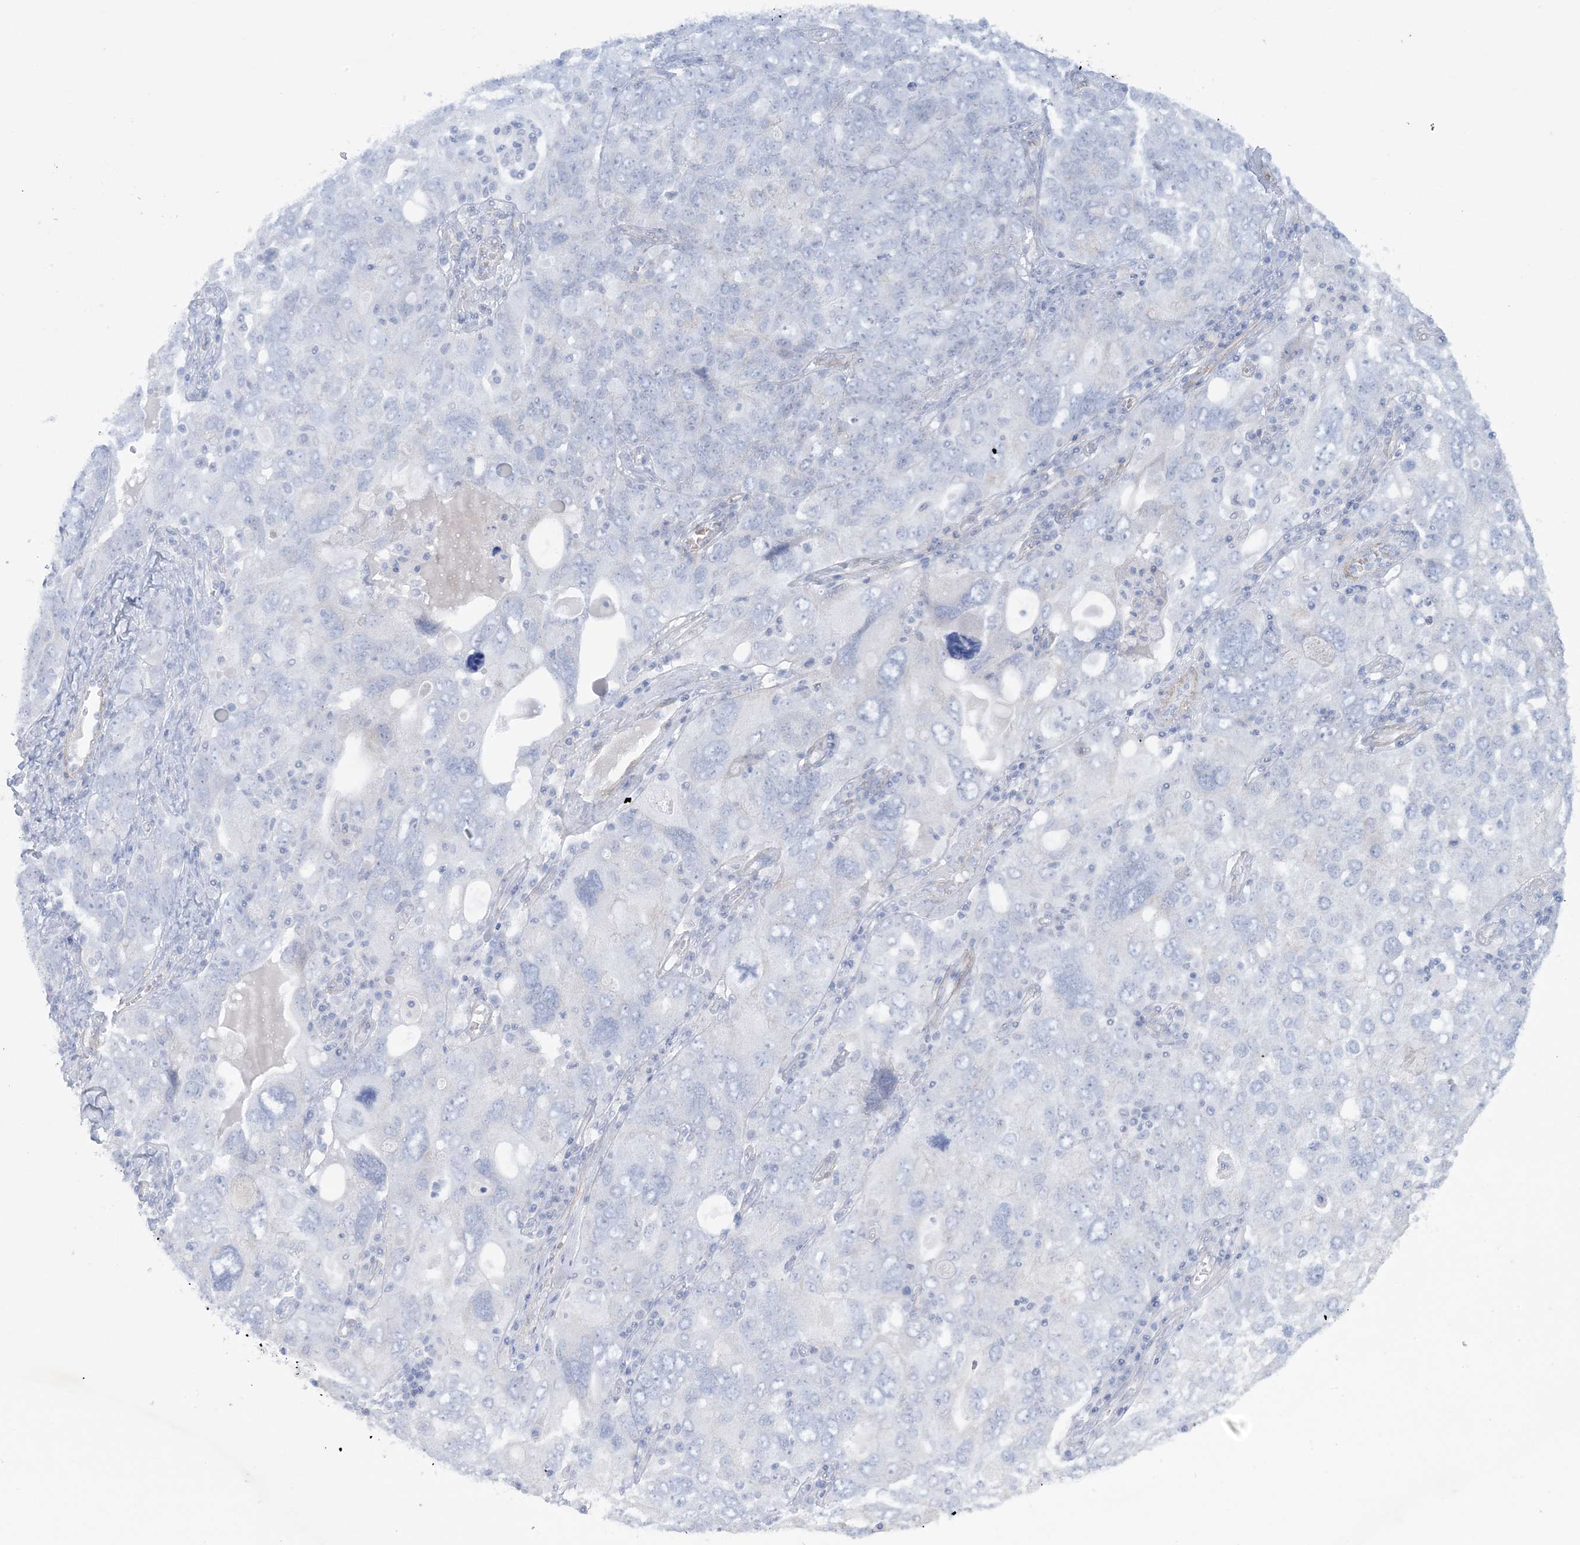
{"staining": {"intensity": "negative", "quantity": "none", "location": "none"}, "tissue": "ovarian cancer", "cell_type": "Tumor cells", "image_type": "cancer", "snomed": [{"axis": "morphology", "description": "Carcinoma, endometroid"}, {"axis": "topography", "description": "Ovary"}], "caption": "The immunohistochemistry (IHC) image has no significant positivity in tumor cells of ovarian cancer (endometroid carcinoma) tissue.", "gene": "AGXT", "patient": {"sex": "female", "age": 62}}